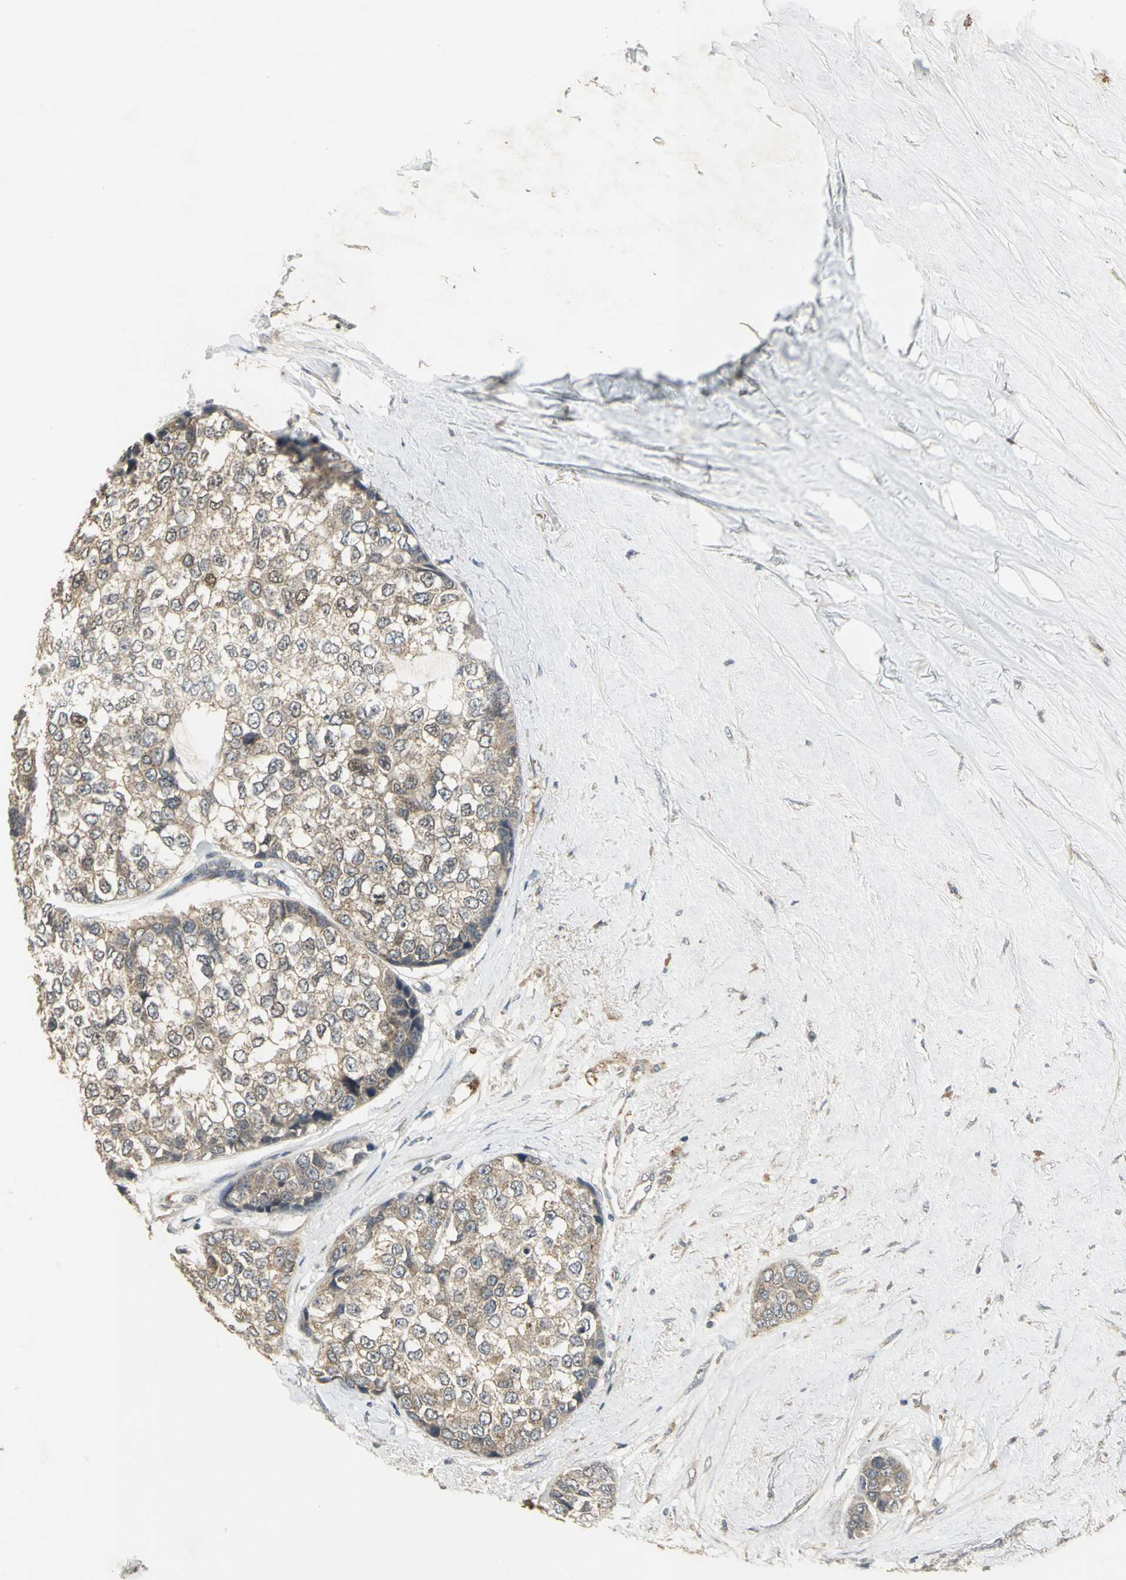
{"staining": {"intensity": "weak", "quantity": ">75%", "location": "cytoplasmic/membranous"}, "tissue": "breast cancer", "cell_type": "Tumor cells", "image_type": "cancer", "snomed": [{"axis": "morphology", "description": "Duct carcinoma"}, {"axis": "topography", "description": "Breast"}], "caption": "Weak cytoplasmic/membranous protein positivity is seen in approximately >75% of tumor cells in breast cancer (intraductal carcinoma).", "gene": "KEAP1", "patient": {"sex": "female", "age": 51}}